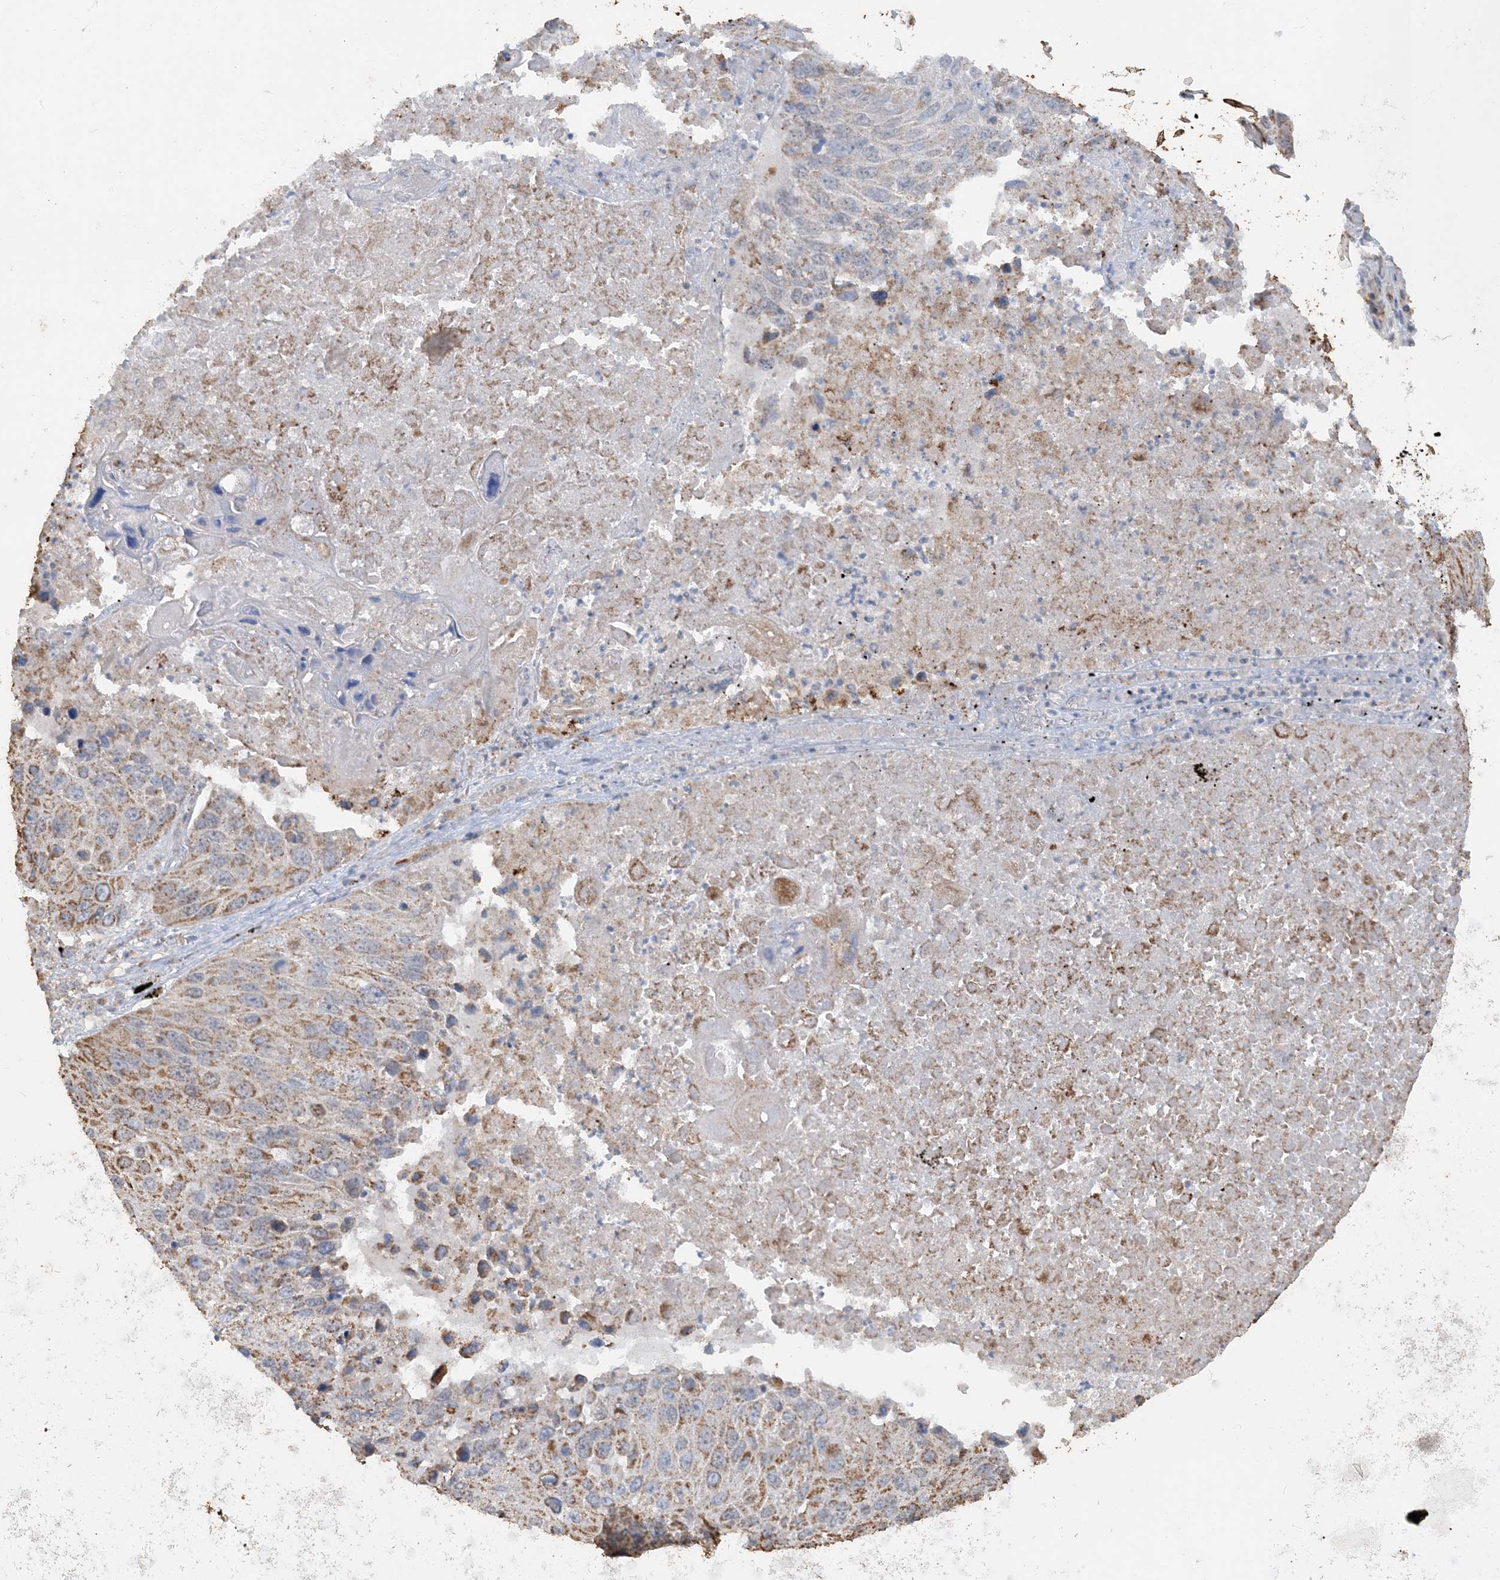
{"staining": {"intensity": "moderate", "quantity": ">75%", "location": "cytoplasmic/membranous"}, "tissue": "lung cancer", "cell_type": "Tumor cells", "image_type": "cancer", "snomed": [{"axis": "morphology", "description": "Squamous cell carcinoma, NOS"}, {"axis": "topography", "description": "Lung"}], "caption": "Immunohistochemistry (IHC) (DAB (3,3'-diaminobenzidine)) staining of human lung squamous cell carcinoma reveals moderate cytoplasmic/membranous protein expression in approximately >75% of tumor cells.", "gene": "SFMBT2", "patient": {"sex": "male", "age": 61}}